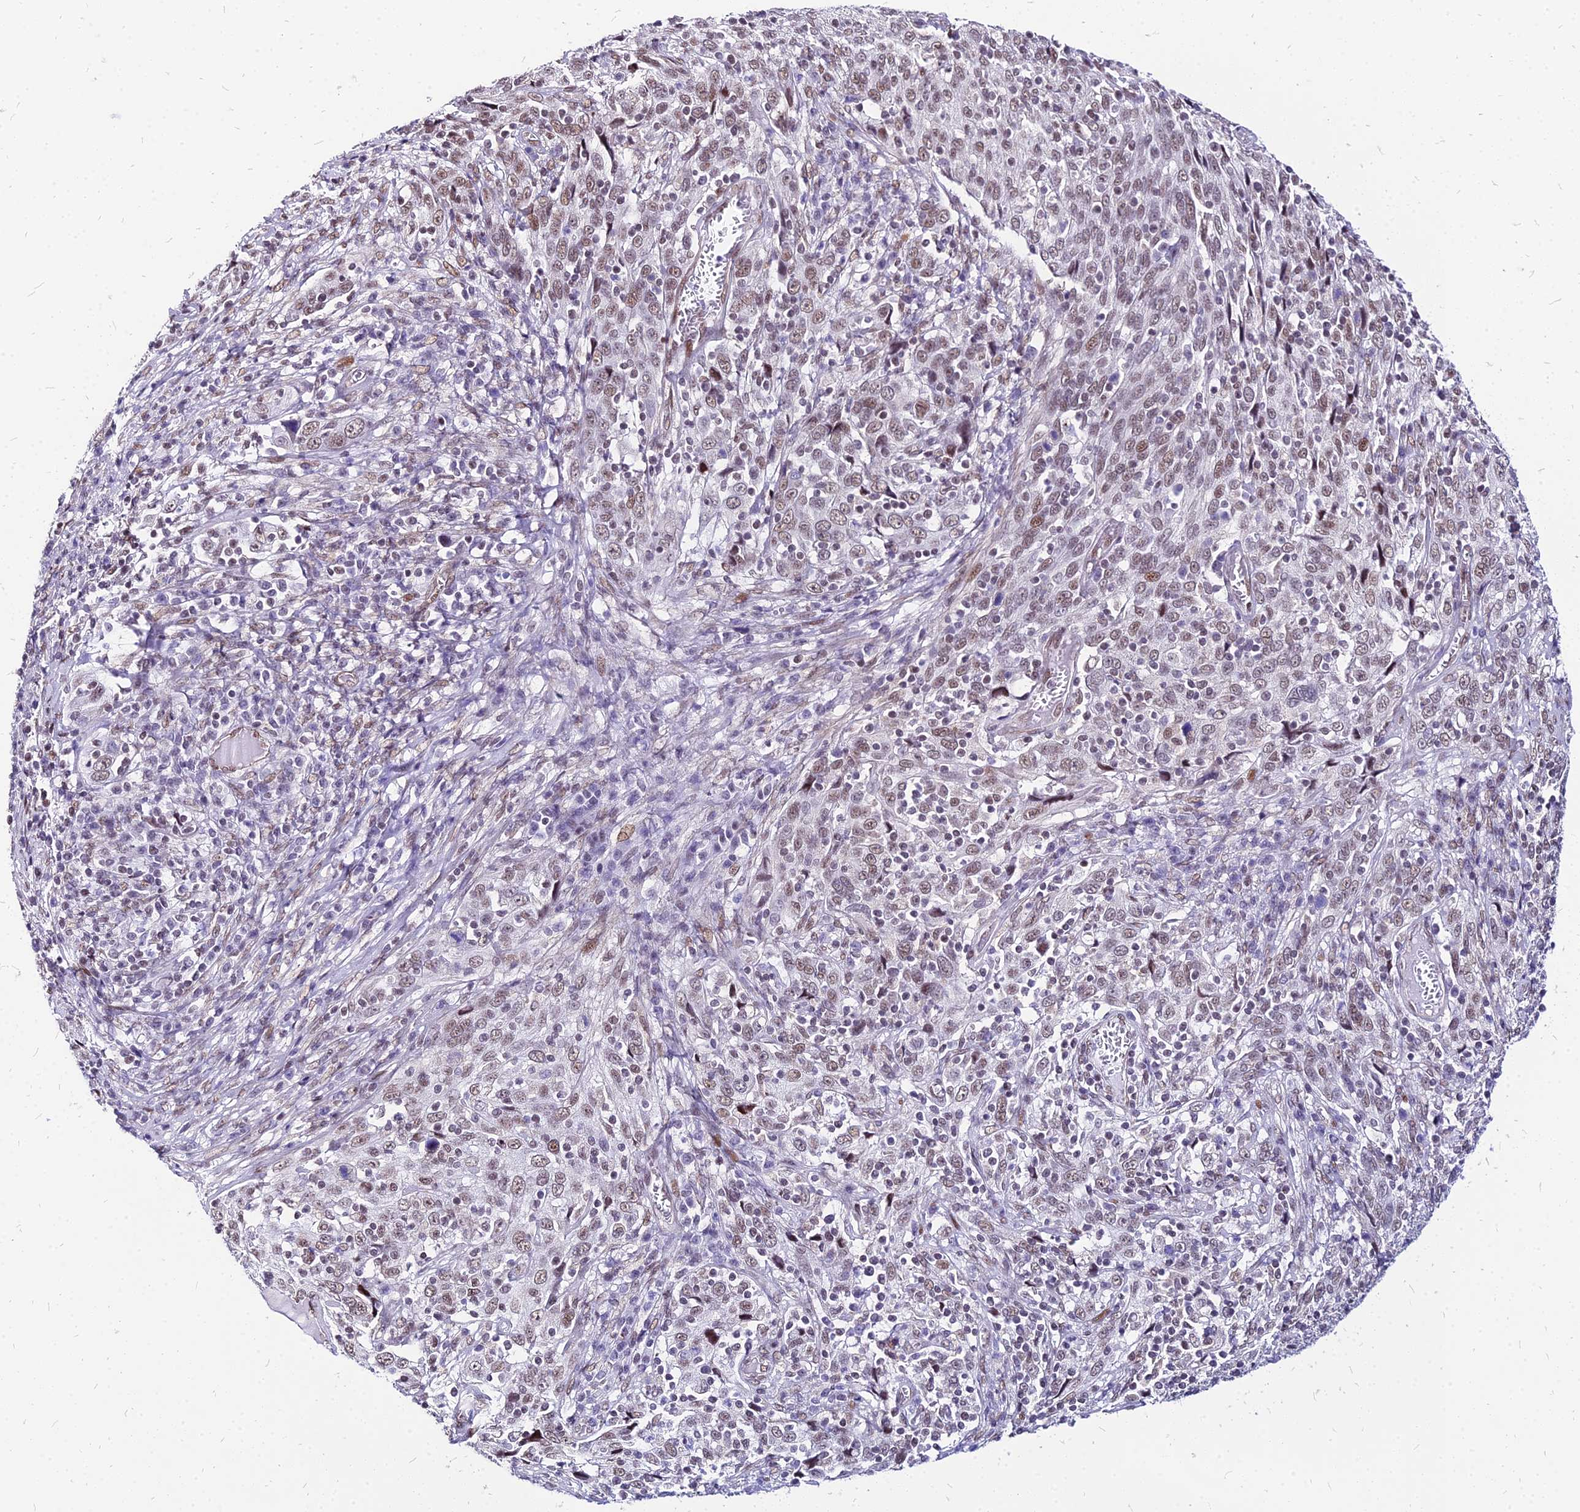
{"staining": {"intensity": "moderate", "quantity": ">75%", "location": "nuclear"}, "tissue": "cervical cancer", "cell_type": "Tumor cells", "image_type": "cancer", "snomed": [{"axis": "morphology", "description": "Squamous cell carcinoma, NOS"}, {"axis": "topography", "description": "Cervix"}], "caption": "DAB (3,3'-diaminobenzidine) immunohistochemical staining of human squamous cell carcinoma (cervical) reveals moderate nuclear protein staining in approximately >75% of tumor cells.", "gene": "FDX2", "patient": {"sex": "female", "age": 46}}